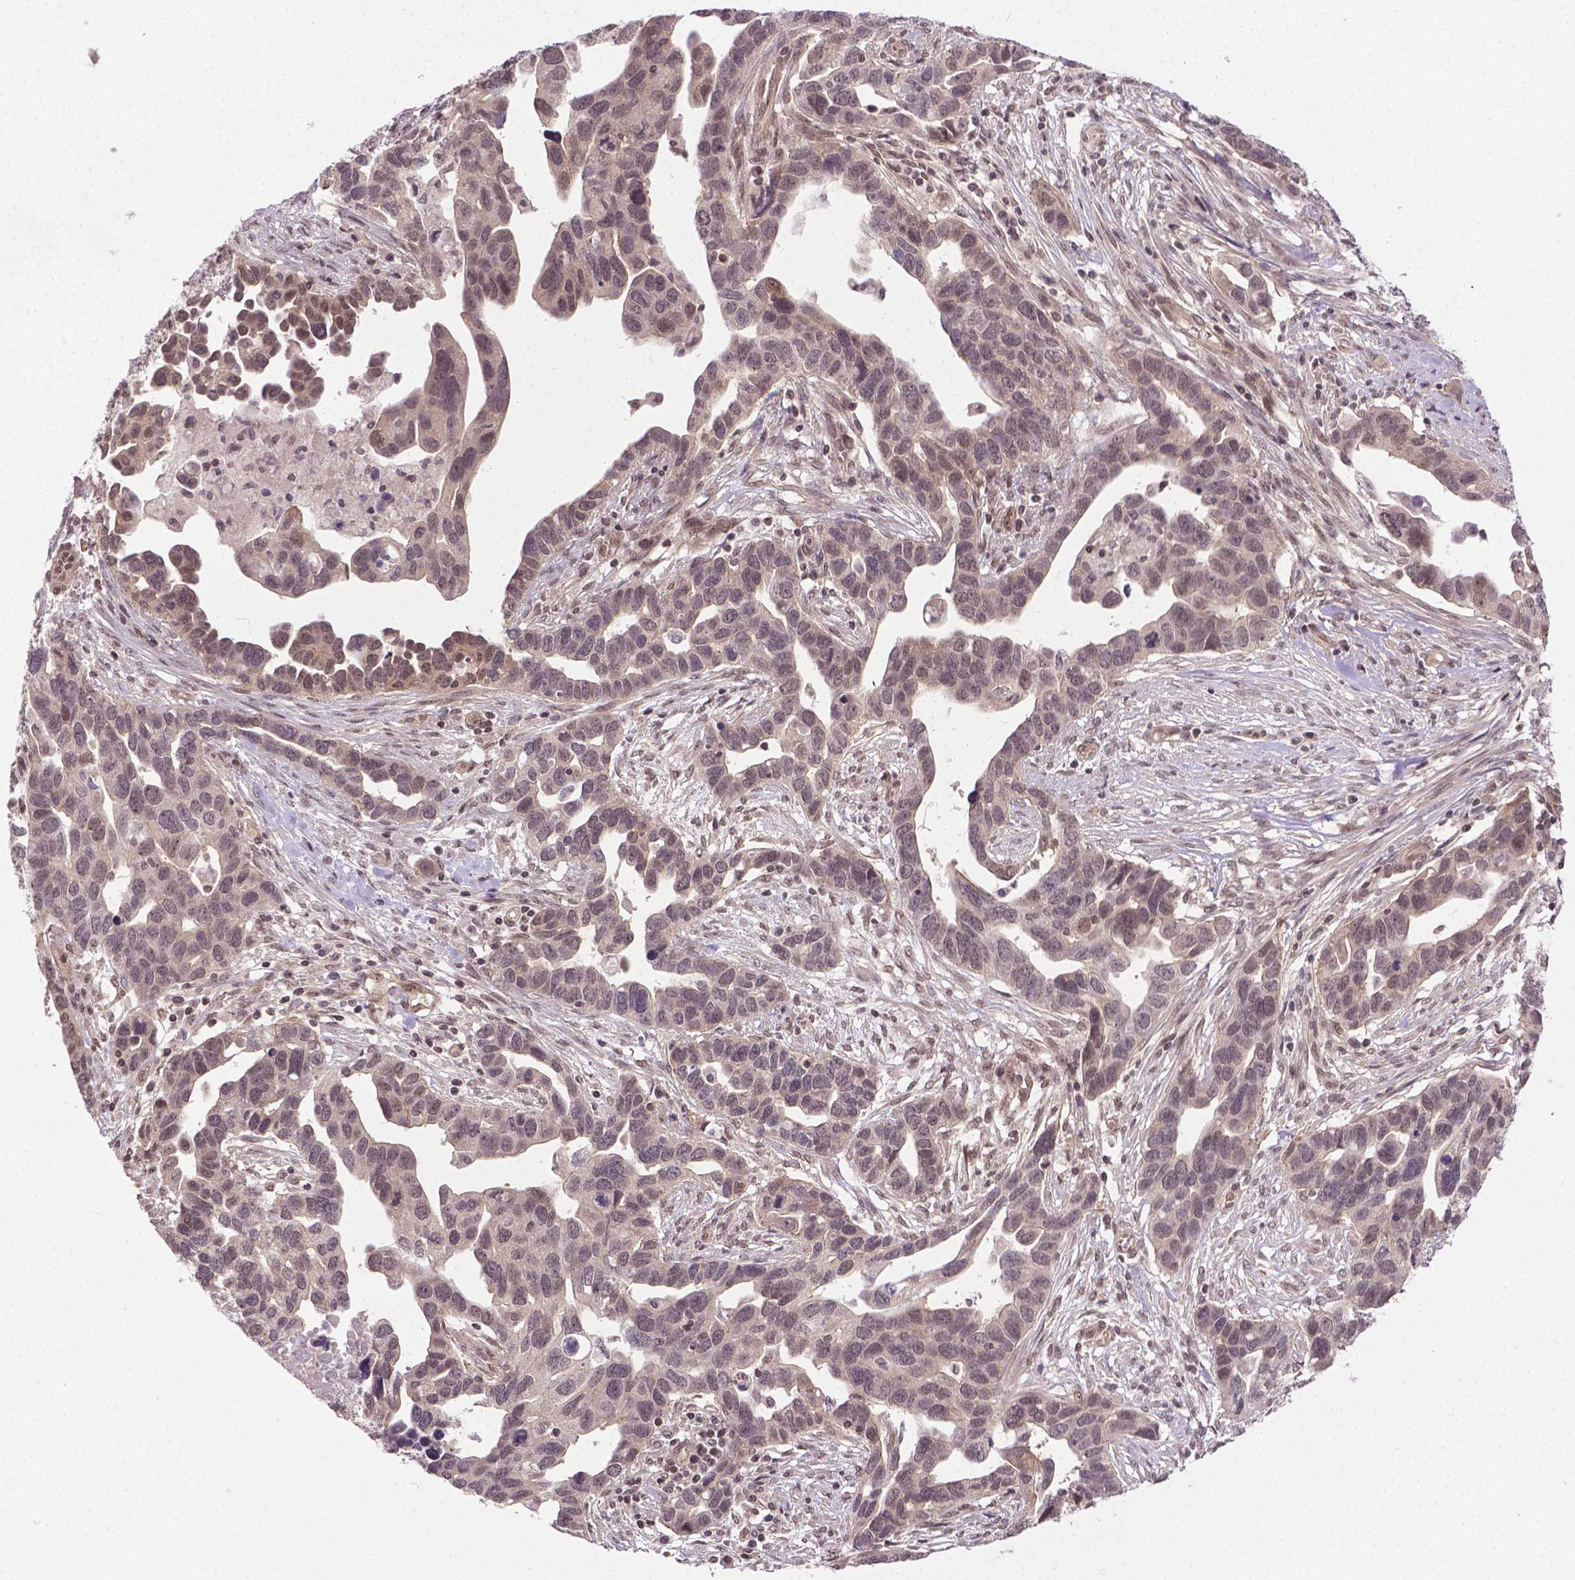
{"staining": {"intensity": "weak", "quantity": ">75%", "location": "nuclear"}, "tissue": "ovarian cancer", "cell_type": "Tumor cells", "image_type": "cancer", "snomed": [{"axis": "morphology", "description": "Cystadenocarcinoma, serous, NOS"}, {"axis": "topography", "description": "Ovary"}], "caption": "Protein staining of ovarian cancer (serous cystadenocarcinoma) tissue shows weak nuclear staining in about >75% of tumor cells. Using DAB (3,3'-diaminobenzidine) (brown) and hematoxylin (blue) stains, captured at high magnification using brightfield microscopy.", "gene": "ANKRD54", "patient": {"sex": "female", "age": 54}}